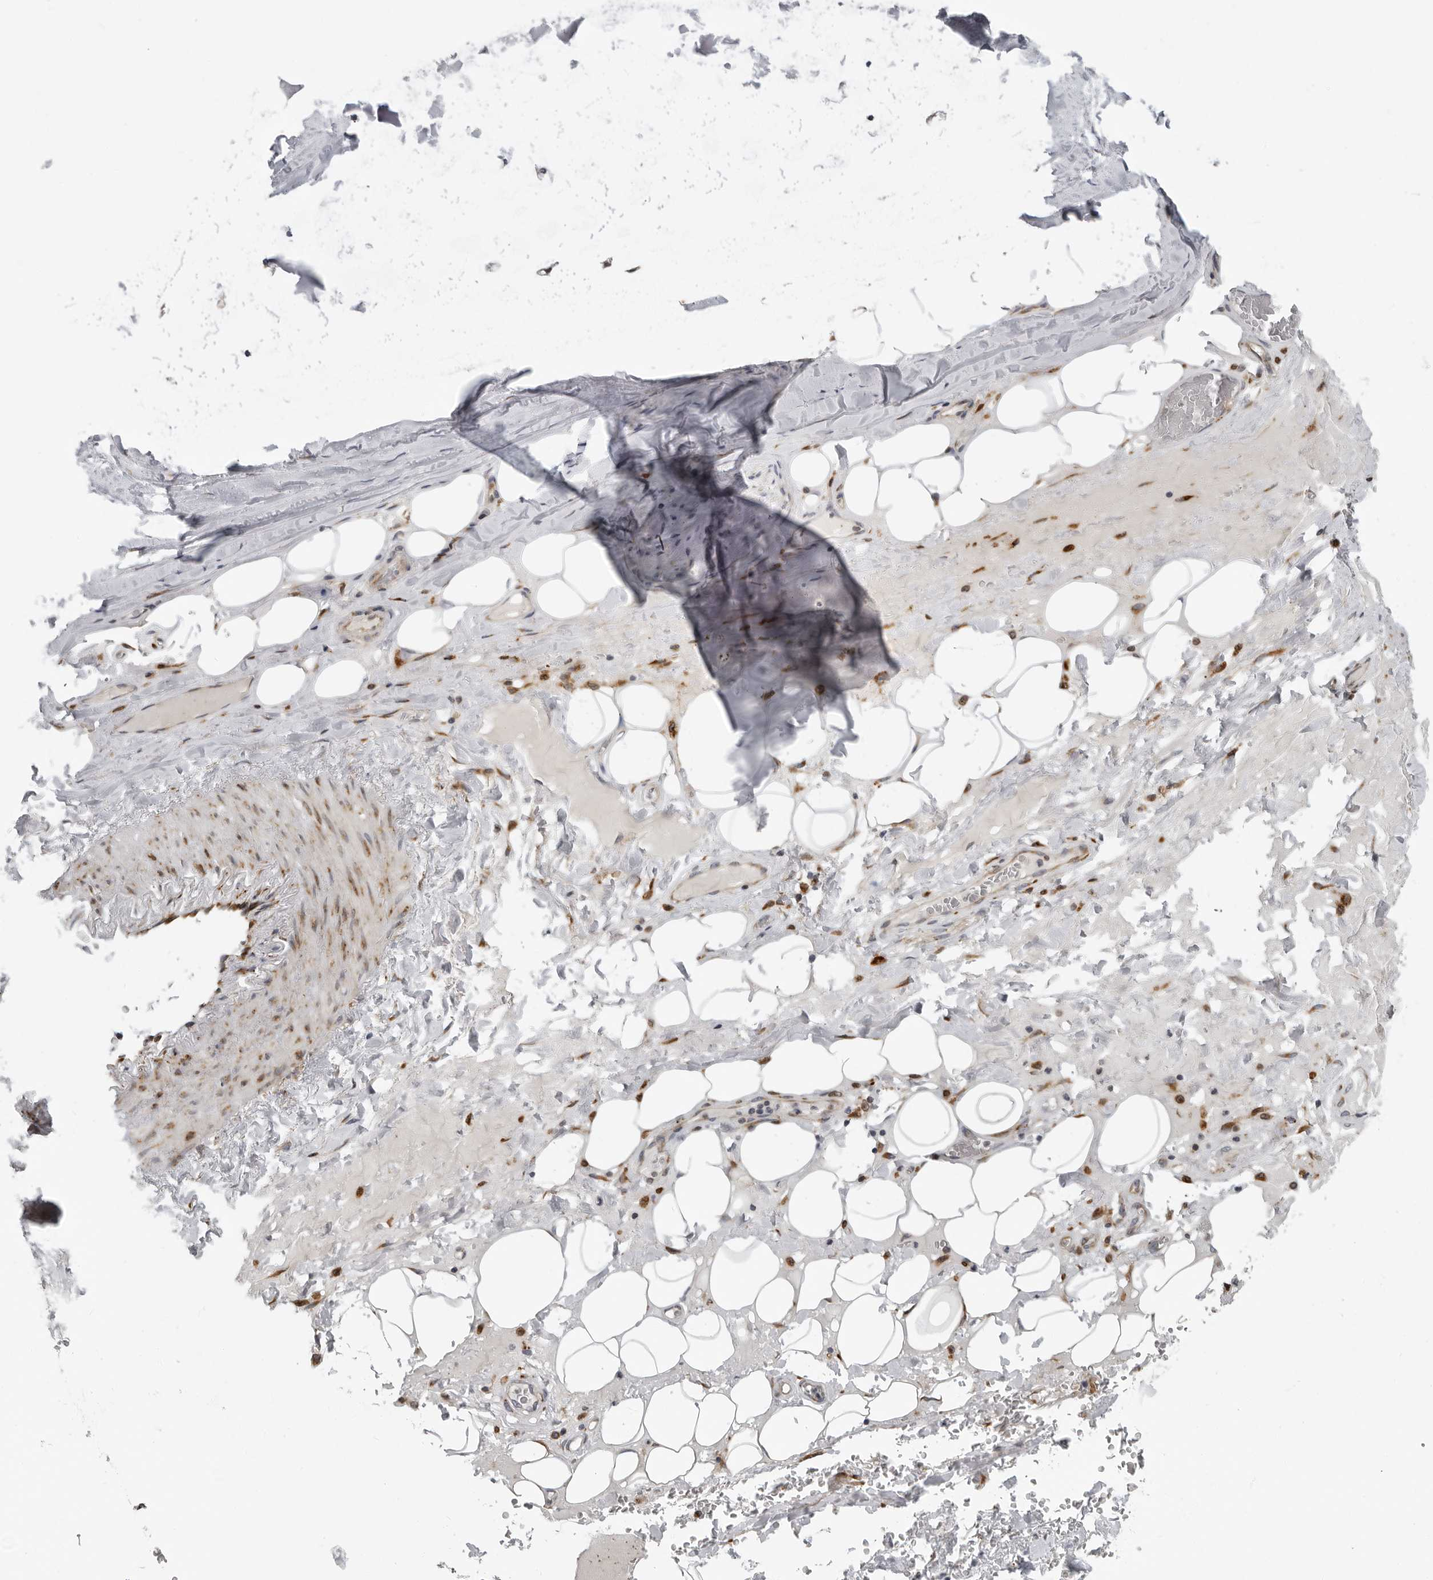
{"staining": {"intensity": "negative", "quantity": "none", "location": "none"}, "tissue": "adipose tissue", "cell_type": "Adipocytes", "image_type": "normal", "snomed": [{"axis": "morphology", "description": "Normal tissue, NOS"}, {"axis": "topography", "description": "Cartilage tissue"}], "caption": "This is an immunohistochemistry micrograph of unremarkable human adipose tissue. There is no expression in adipocytes.", "gene": "ALPK2", "patient": {"sex": "female", "age": 63}}